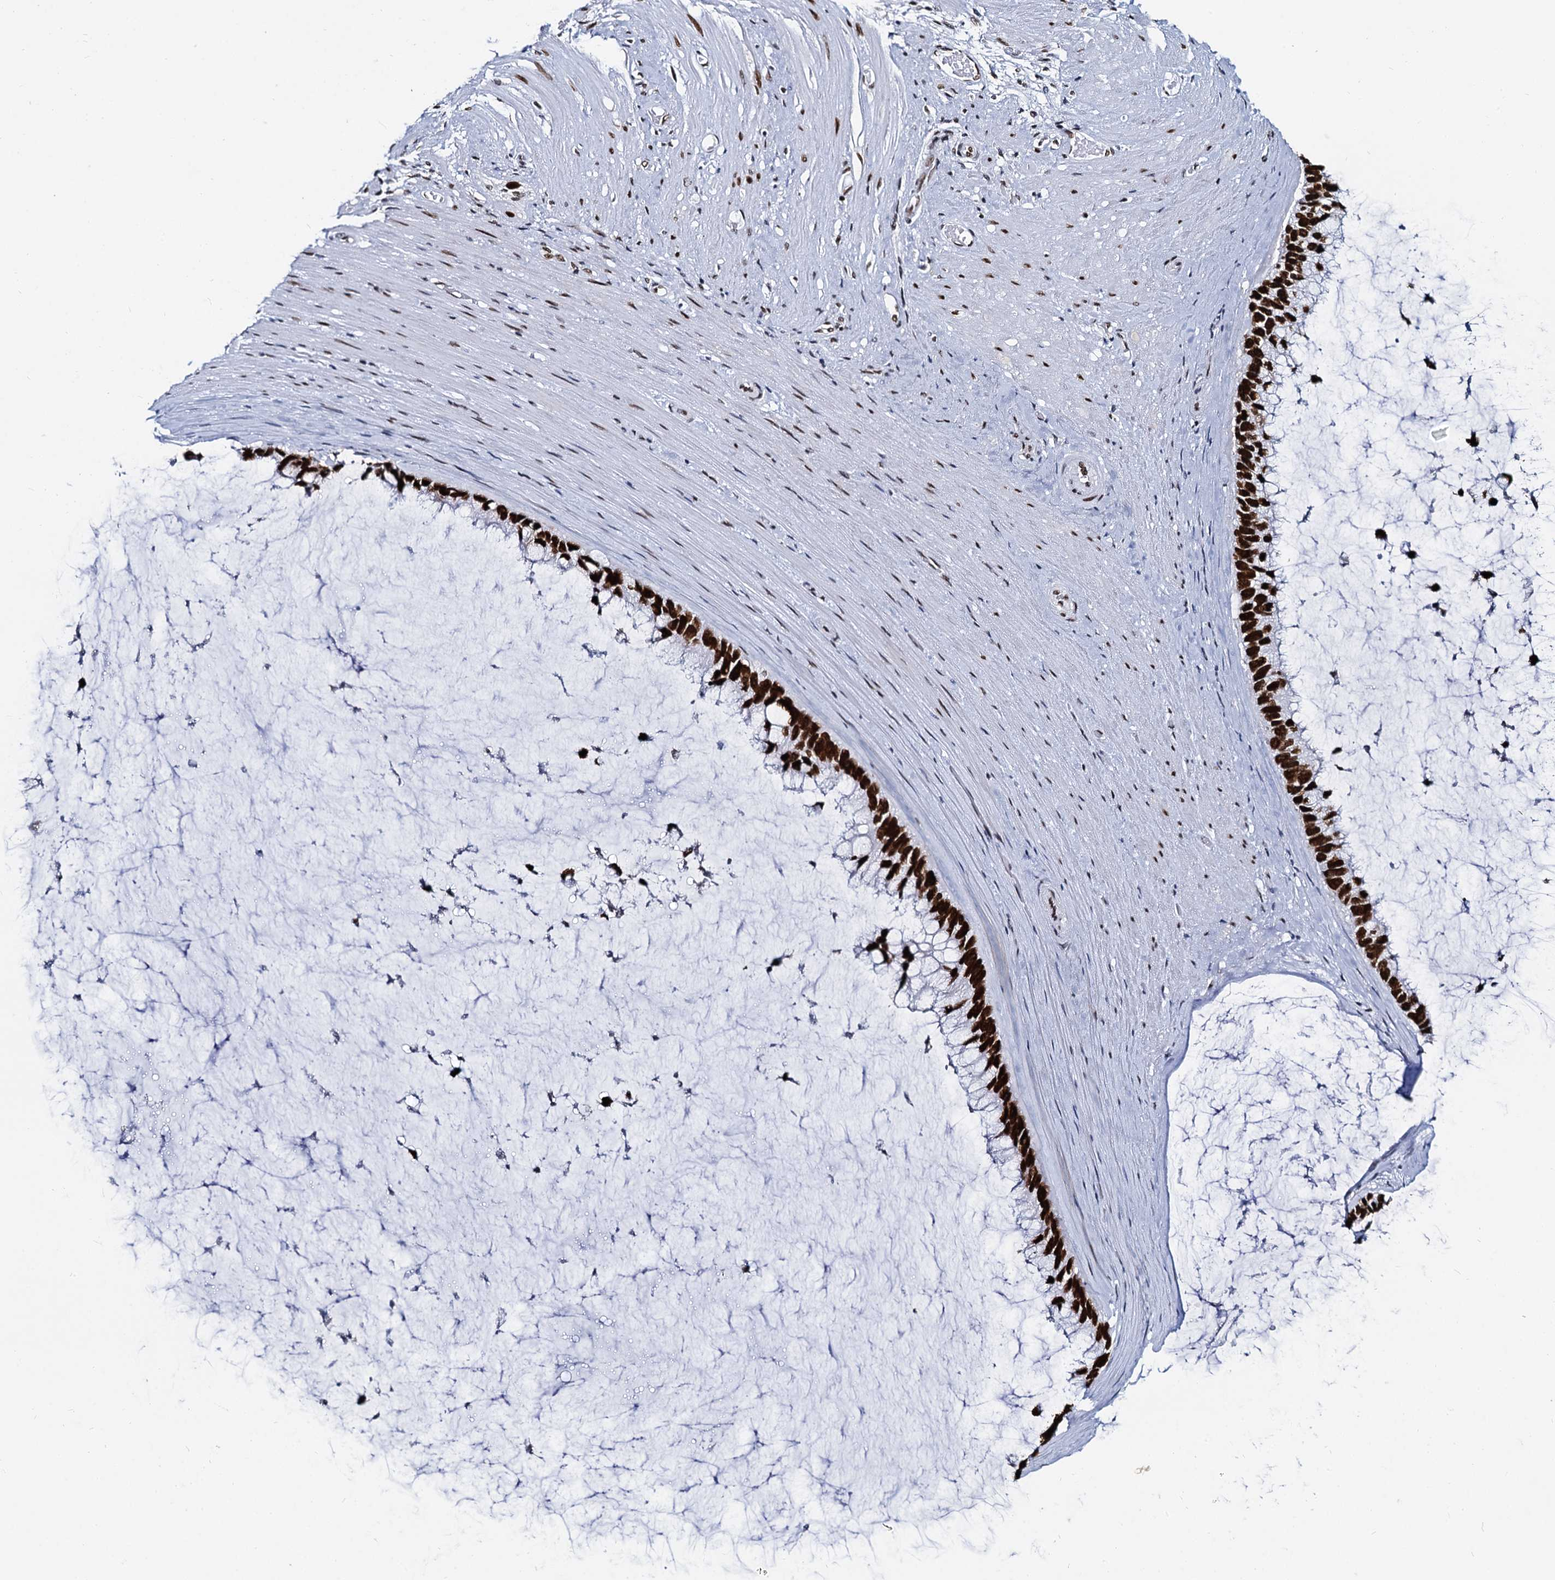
{"staining": {"intensity": "strong", "quantity": ">75%", "location": "nuclear"}, "tissue": "ovarian cancer", "cell_type": "Tumor cells", "image_type": "cancer", "snomed": [{"axis": "morphology", "description": "Cystadenocarcinoma, mucinous, NOS"}, {"axis": "topography", "description": "Ovary"}], "caption": "Immunohistochemistry (IHC) (DAB) staining of mucinous cystadenocarcinoma (ovarian) reveals strong nuclear protein expression in approximately >75% of tumor cells.", "gene": "CMAS", "patient": {"sex": "female", "age": 39}}